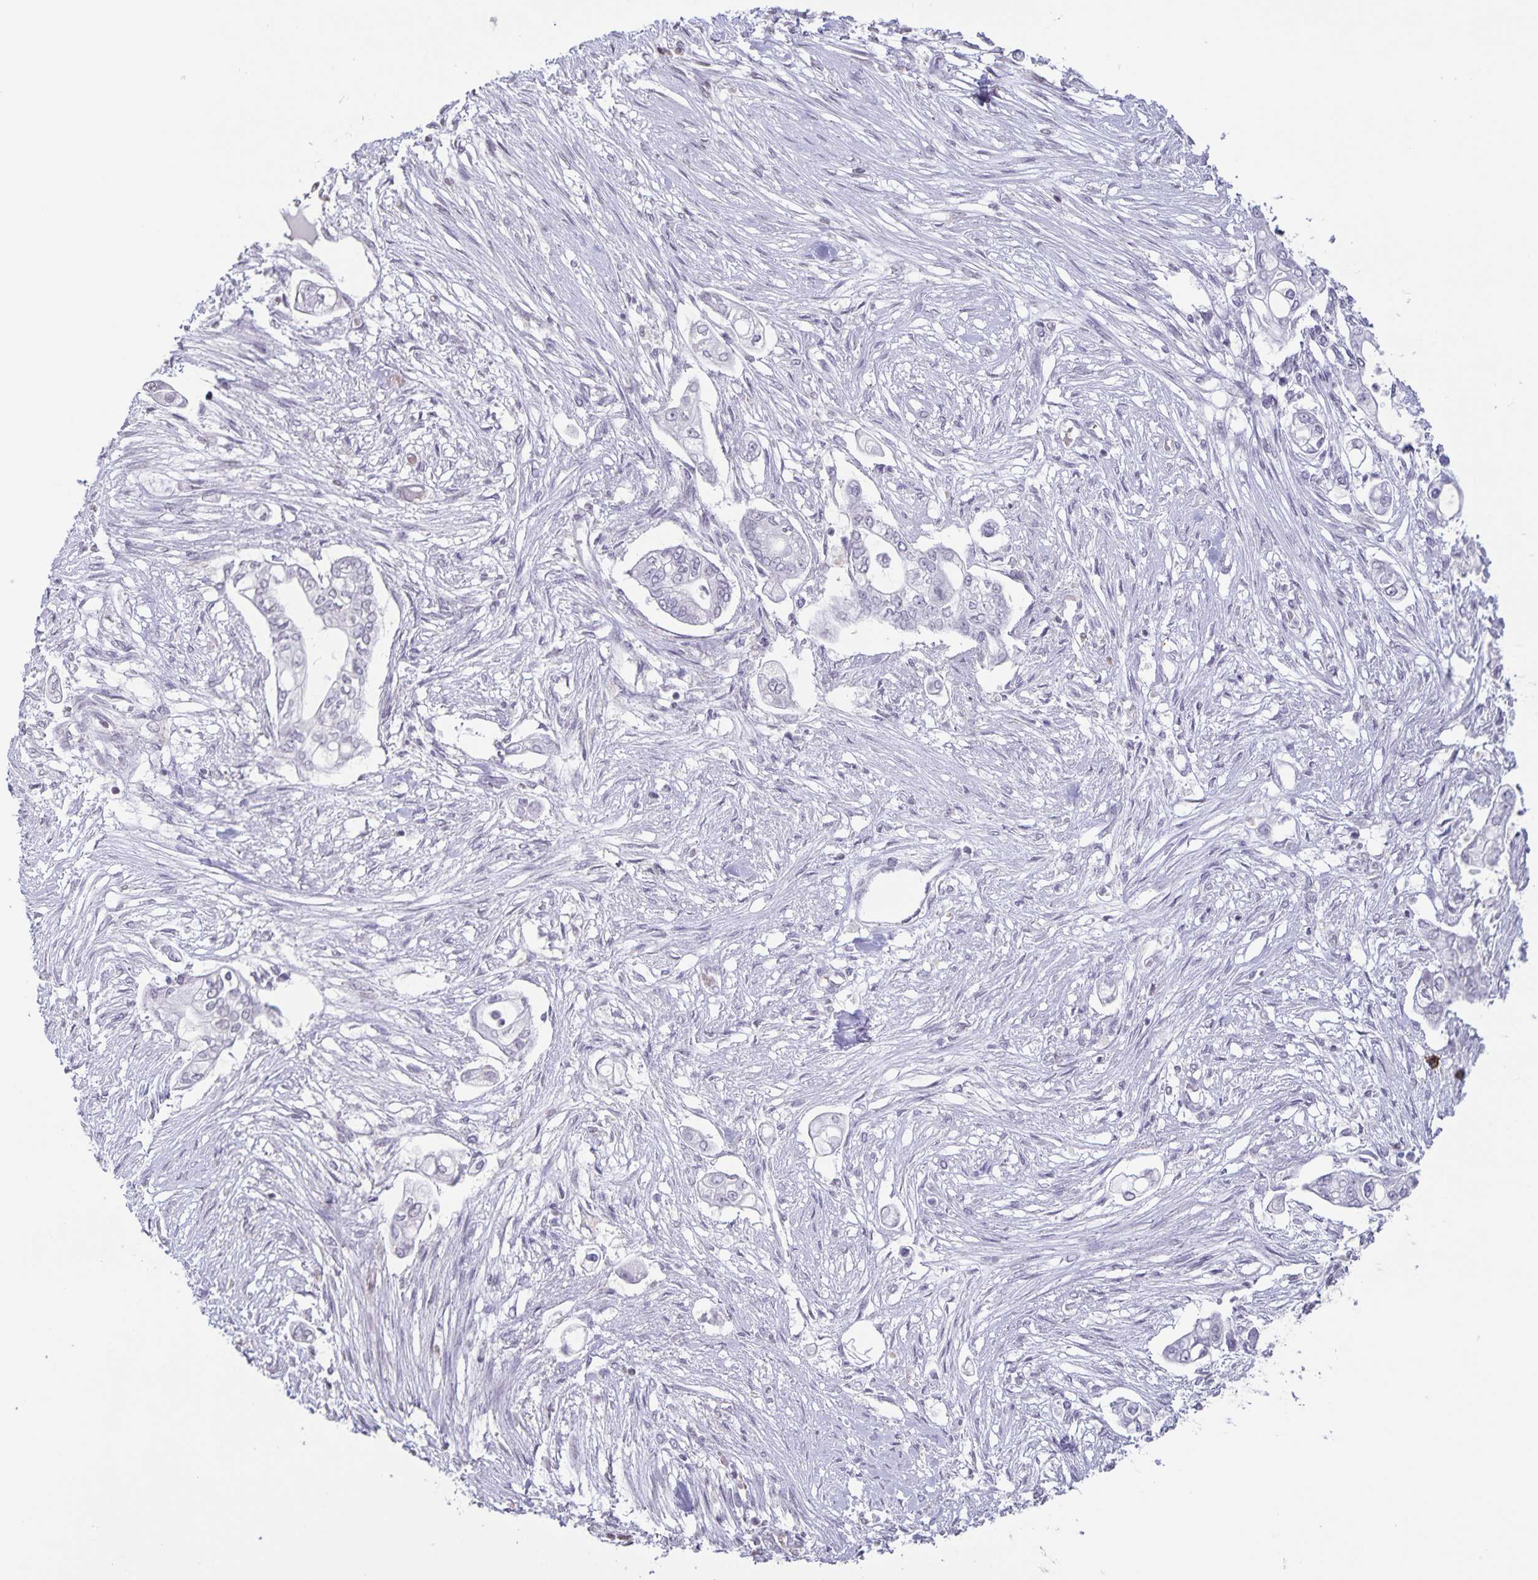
{"staining": {"intensity": "negative", "quantity": "none", "location": "none"}, "tissue": "pancreatic cancer", "cell_type": "Tumor cells", "image_type": "cancer", "snomed": [{"axis": "morphology", "description": "Adenocarcinoma, NOS"}, {"axis": "topography", "description": "Pancreas"}], "caption": "High power microscopy image of an immunohistochemistry histopathology image of pancreatic adenocarcinoma, revealing no significant expression in tumor cells.", "gene": "AQP4", "patient": {"sex": "female", "age": 69}}